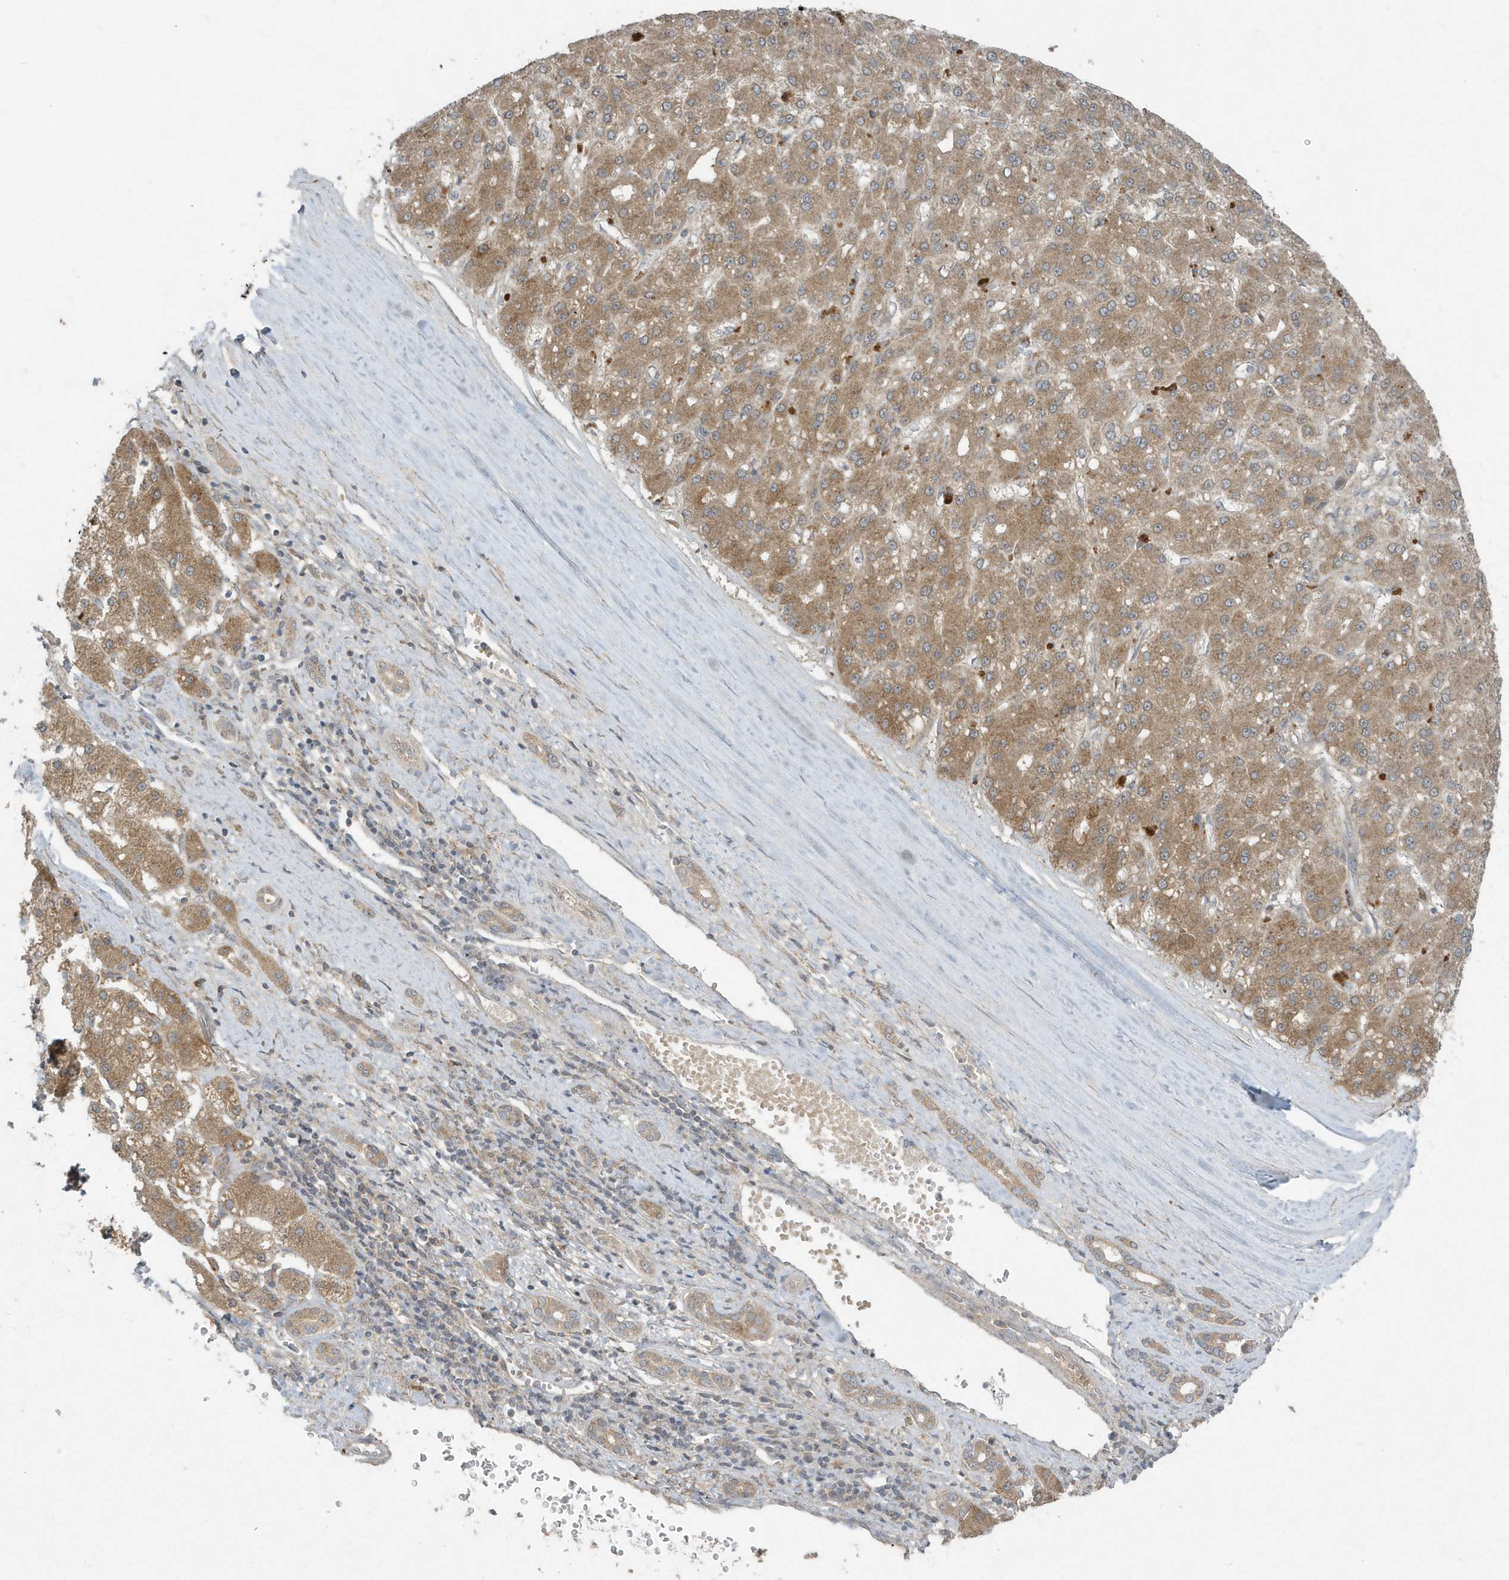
{"staining": {"intensity": "moderate", "quantity": ">75%", "location": "cytoplasmic/membranous"}, "tissue": "liver cancer", "cell_type": "Tumor cells", "image_type": "cancer", "snomed": [{"axis": "morphology", "description": "Carcinoma, Hepatocellular, NOS"}, {"axis": "topography", "description": "Liver"}], "caption": "About >75% of tumor cells in liver cancer (hepatocellular carcinoma) display moderate cytoplasmic/membranous protein expression as visualized by brown immunohistochemical staining.", "gene": "C1RL", "patient": {"sex": "male", "age": 67}}